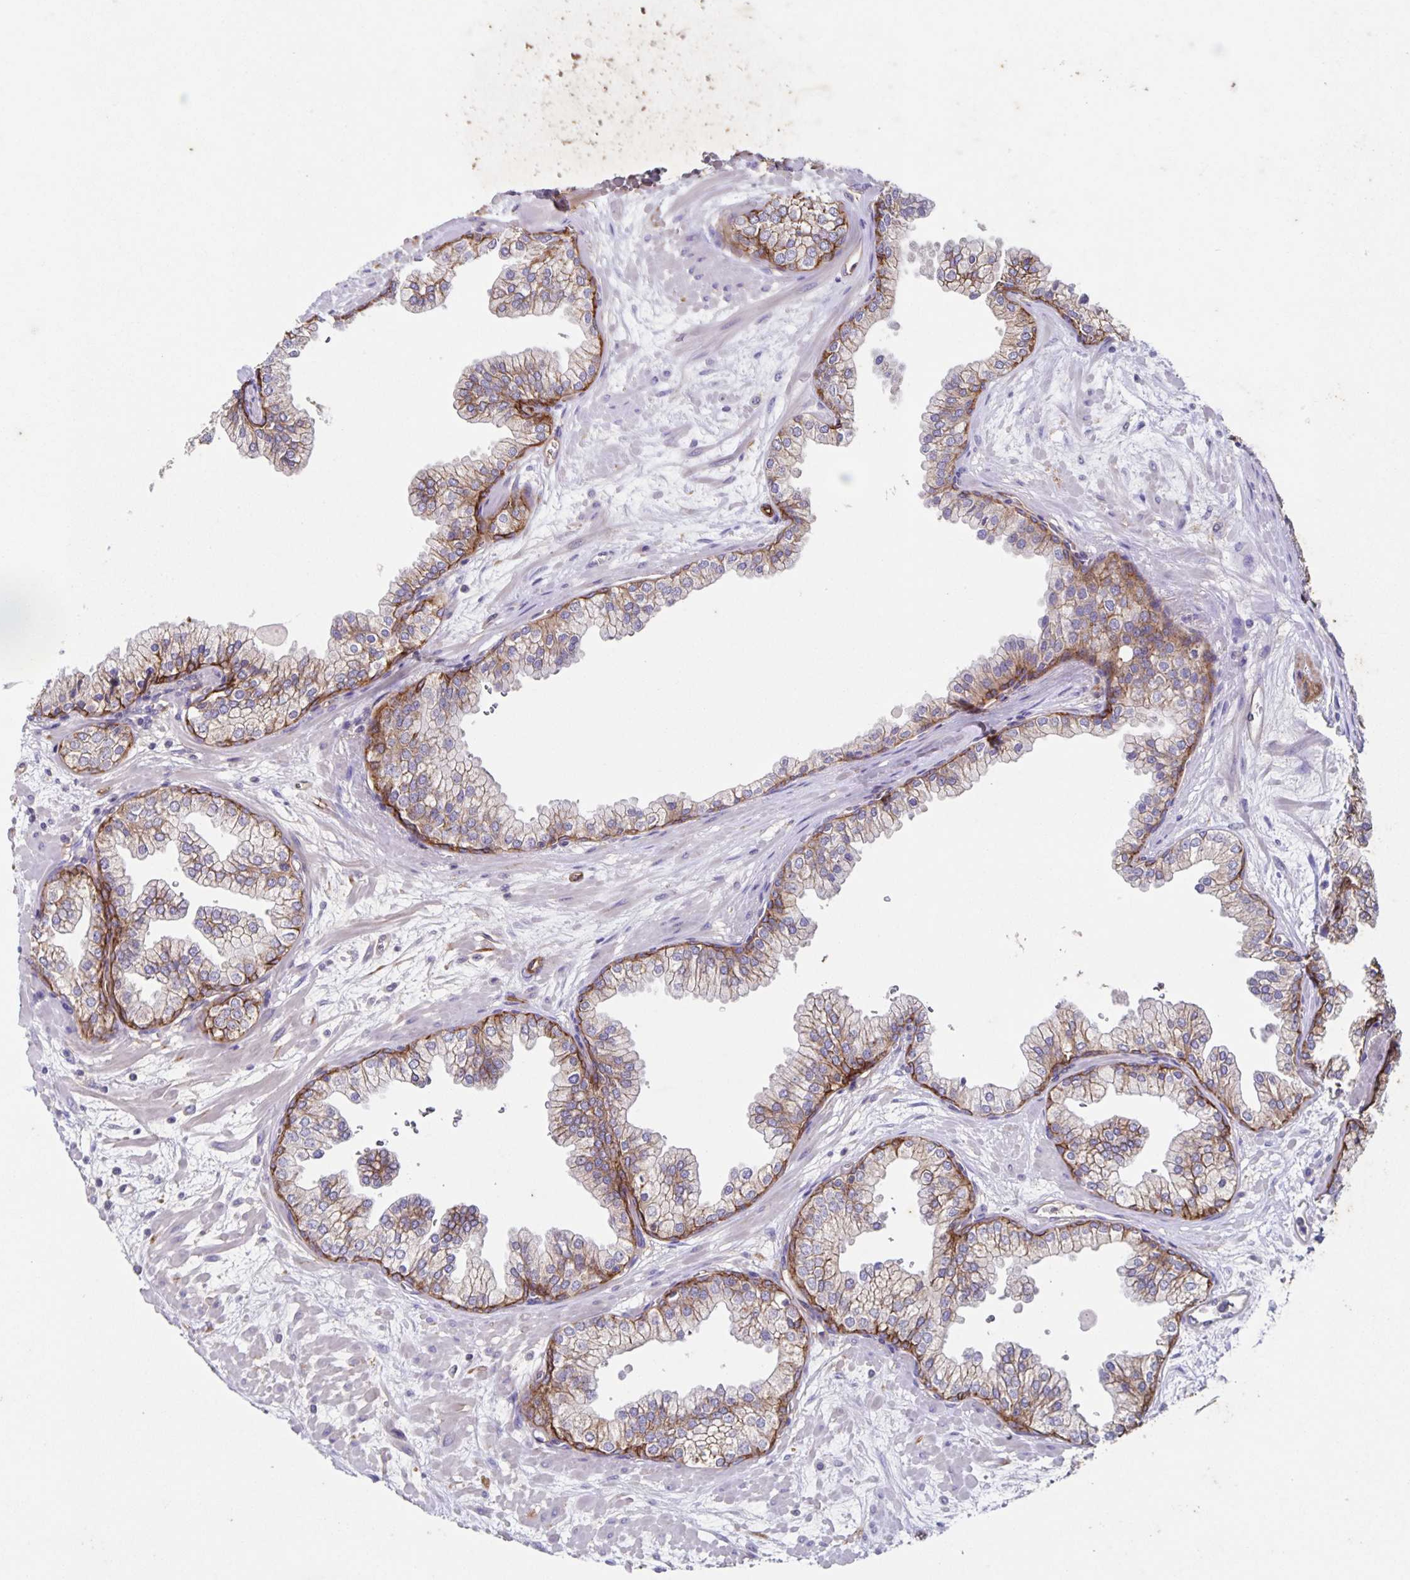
{"staining": {"intensity": "moderate", "quantity": "<25%", "location": "cytoplasmic/membranous"}, "tissue": "prostate", "cell_type": "Glandular cells", "image_type": "normal", "snomed": [{"axis": "morphology", "description": "Normal tissue, NOS"}, {"axis": "topography", "description": "Prostate"}, {"axis": "topography", "description": "Peripheral nerve tissue"}], "caption": "Protein staining by immunohistochemistry reveals moderate cytoplasmic/membranous staining in approximately <25% of glandular cells in benign prostate. (IHC, brightfield microscopy, high magnification).", "gene": "ITGA2", "patient": {"sex": "male", "age": 61}}